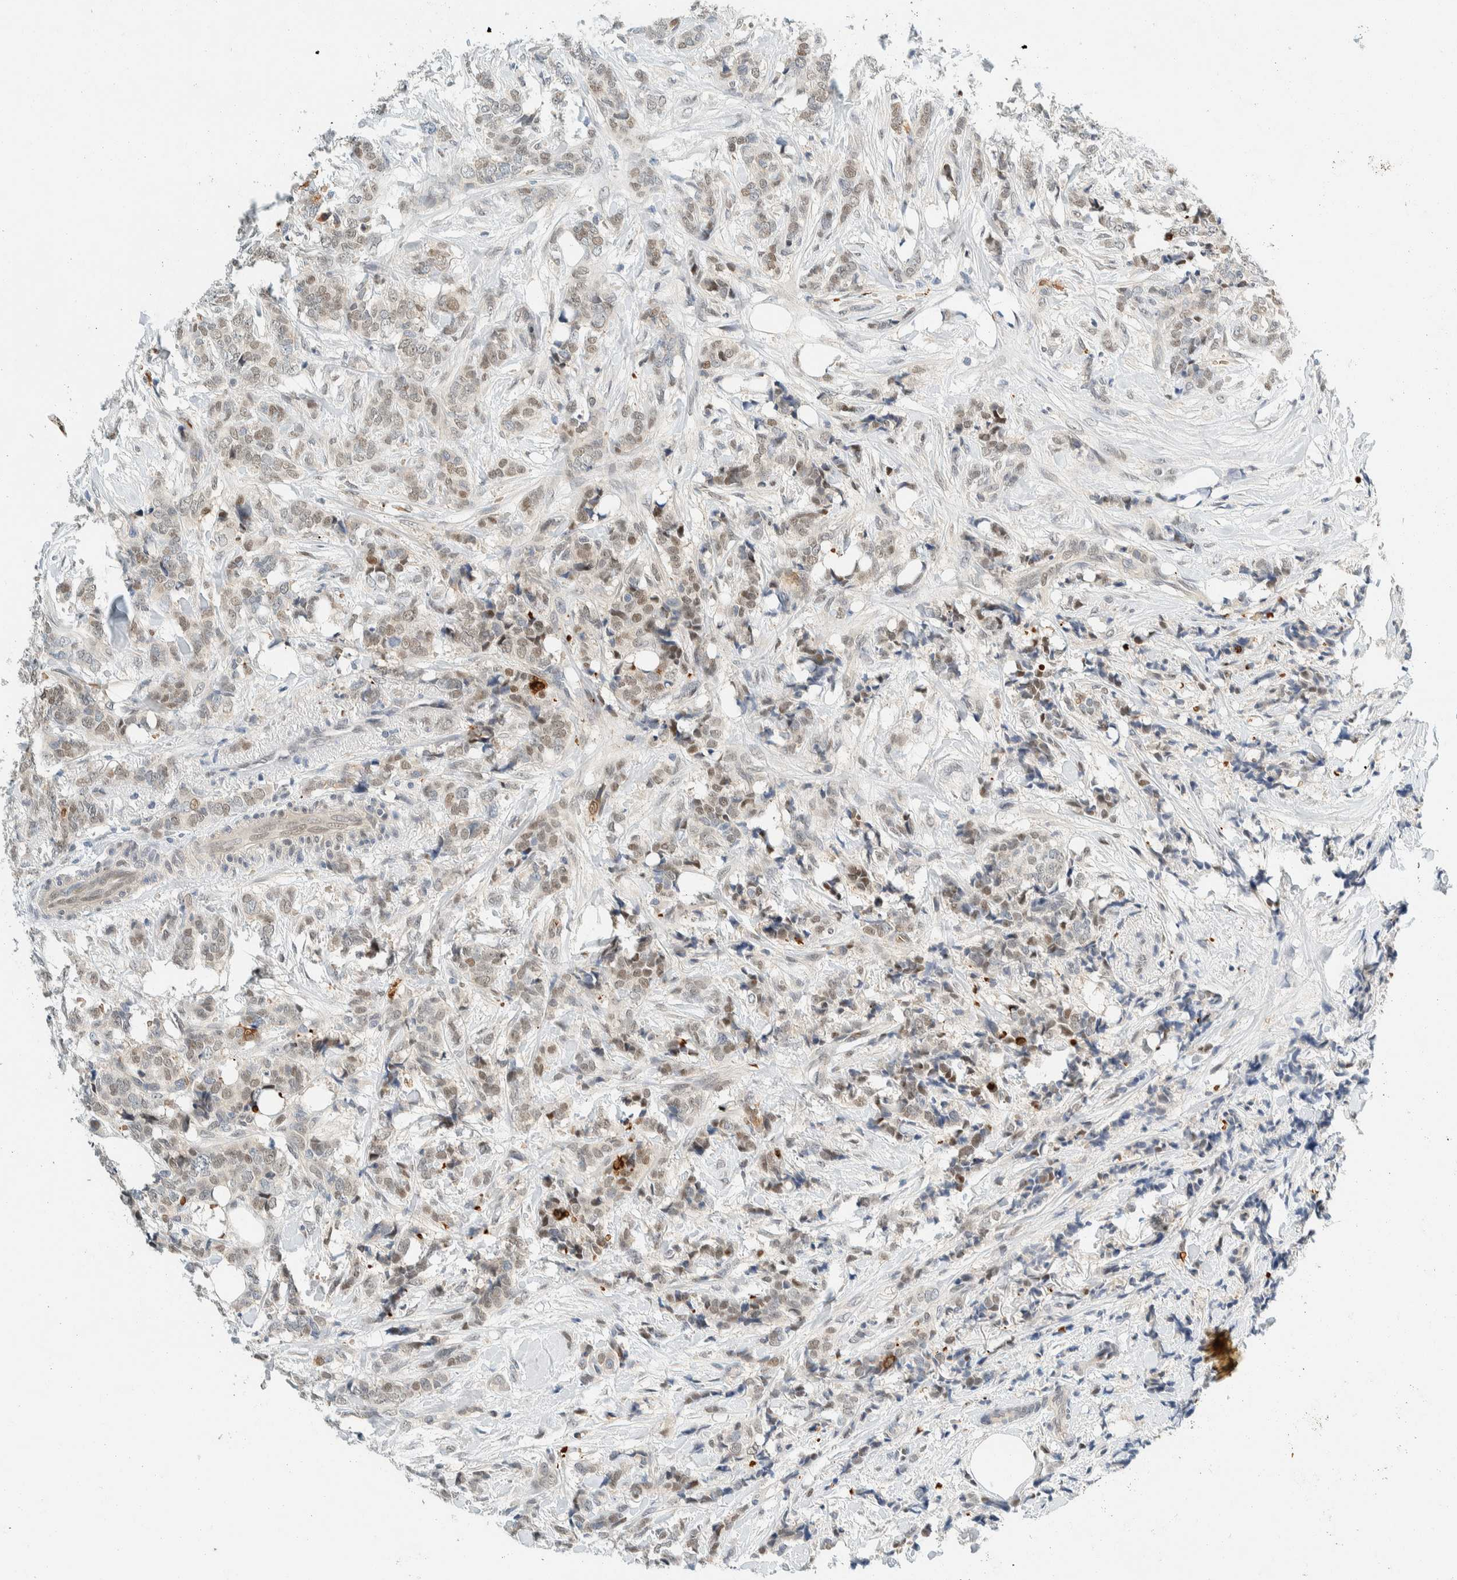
{"staining": {"intensity": "weak", "quantity": ">75%", "location": "nuclear"}, "tissue": "breast cancer", "cell_type": "Tumor cells", "image_type": "cancer", "snomed": [{"axis": "morphology", "description": "Lobular carcinoma"}, {"axis": "topography", "description": "Skin"}, {"axis": "topography", "description": "Breast"}], "caption": "Protein staining of lobular carcinoma (breast) tissue exhibits weak nuclear positivity in about >75% of tumor cells. (Brightfield microscopy of DAB IHC at high magnification).", "gene": "TSTD2", "patient": {"sex": "female", "age": 46}}